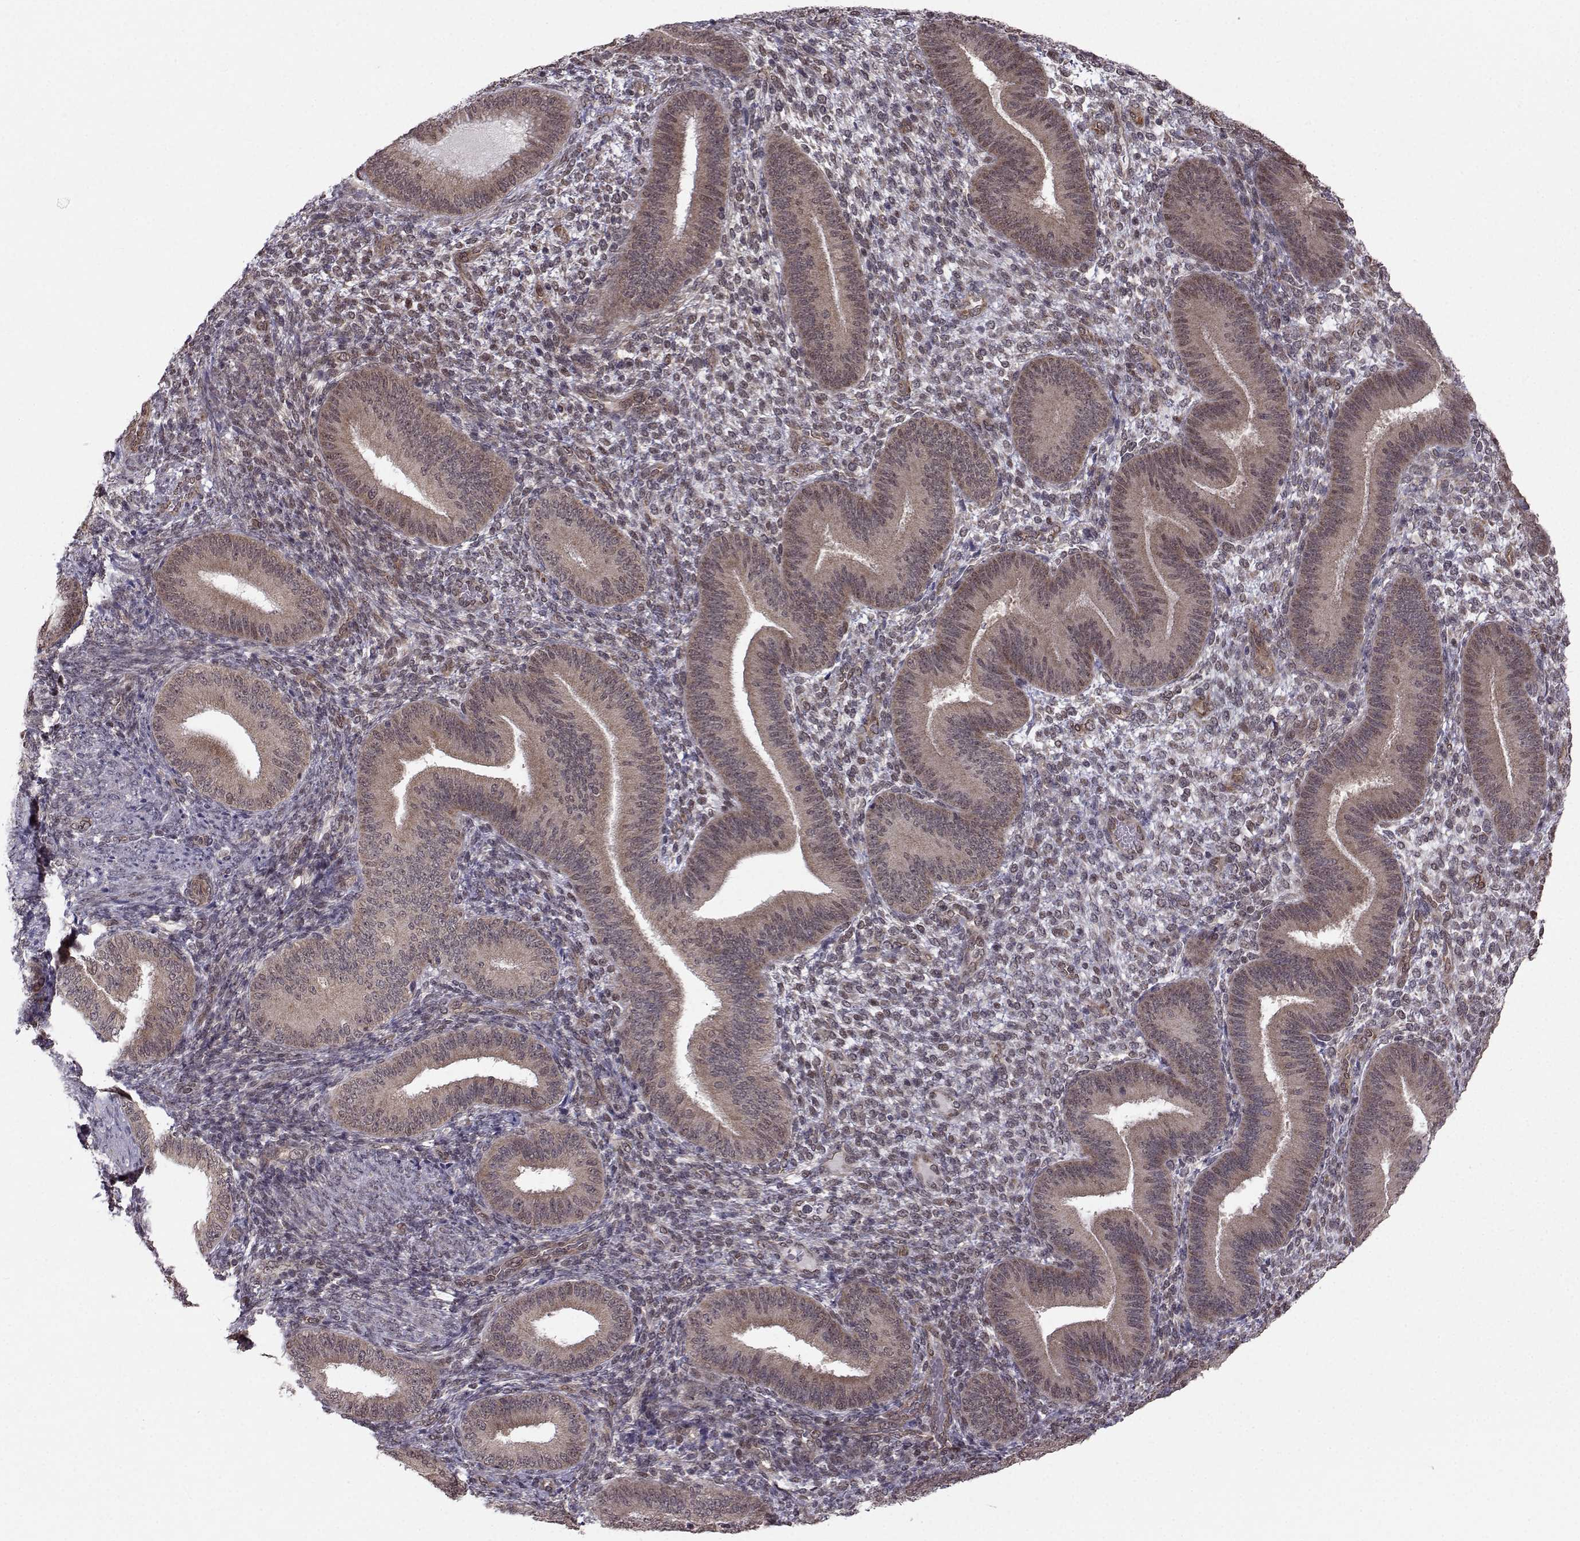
{"staining": {"intensity": "weak", "quantity": "25%-75%", "location": "nuclear"}, "tissue": "endometrium", "cell_type": "Cells in endometrial stroma", "image_type": "normal", "snomed": [{"axis": "morphology", "description": "Normal tissue, NOS"}, {"axis": "topography", "description": "Endometrium"}], "caption": "Normal endometrium demonstrates weak nuclear positivity in about 25%-75% of cells in endometrial stroma, visualized by immunohistochemistry.", "gene": "PKN2", "patient": {"sex": "female", "age": 39}}